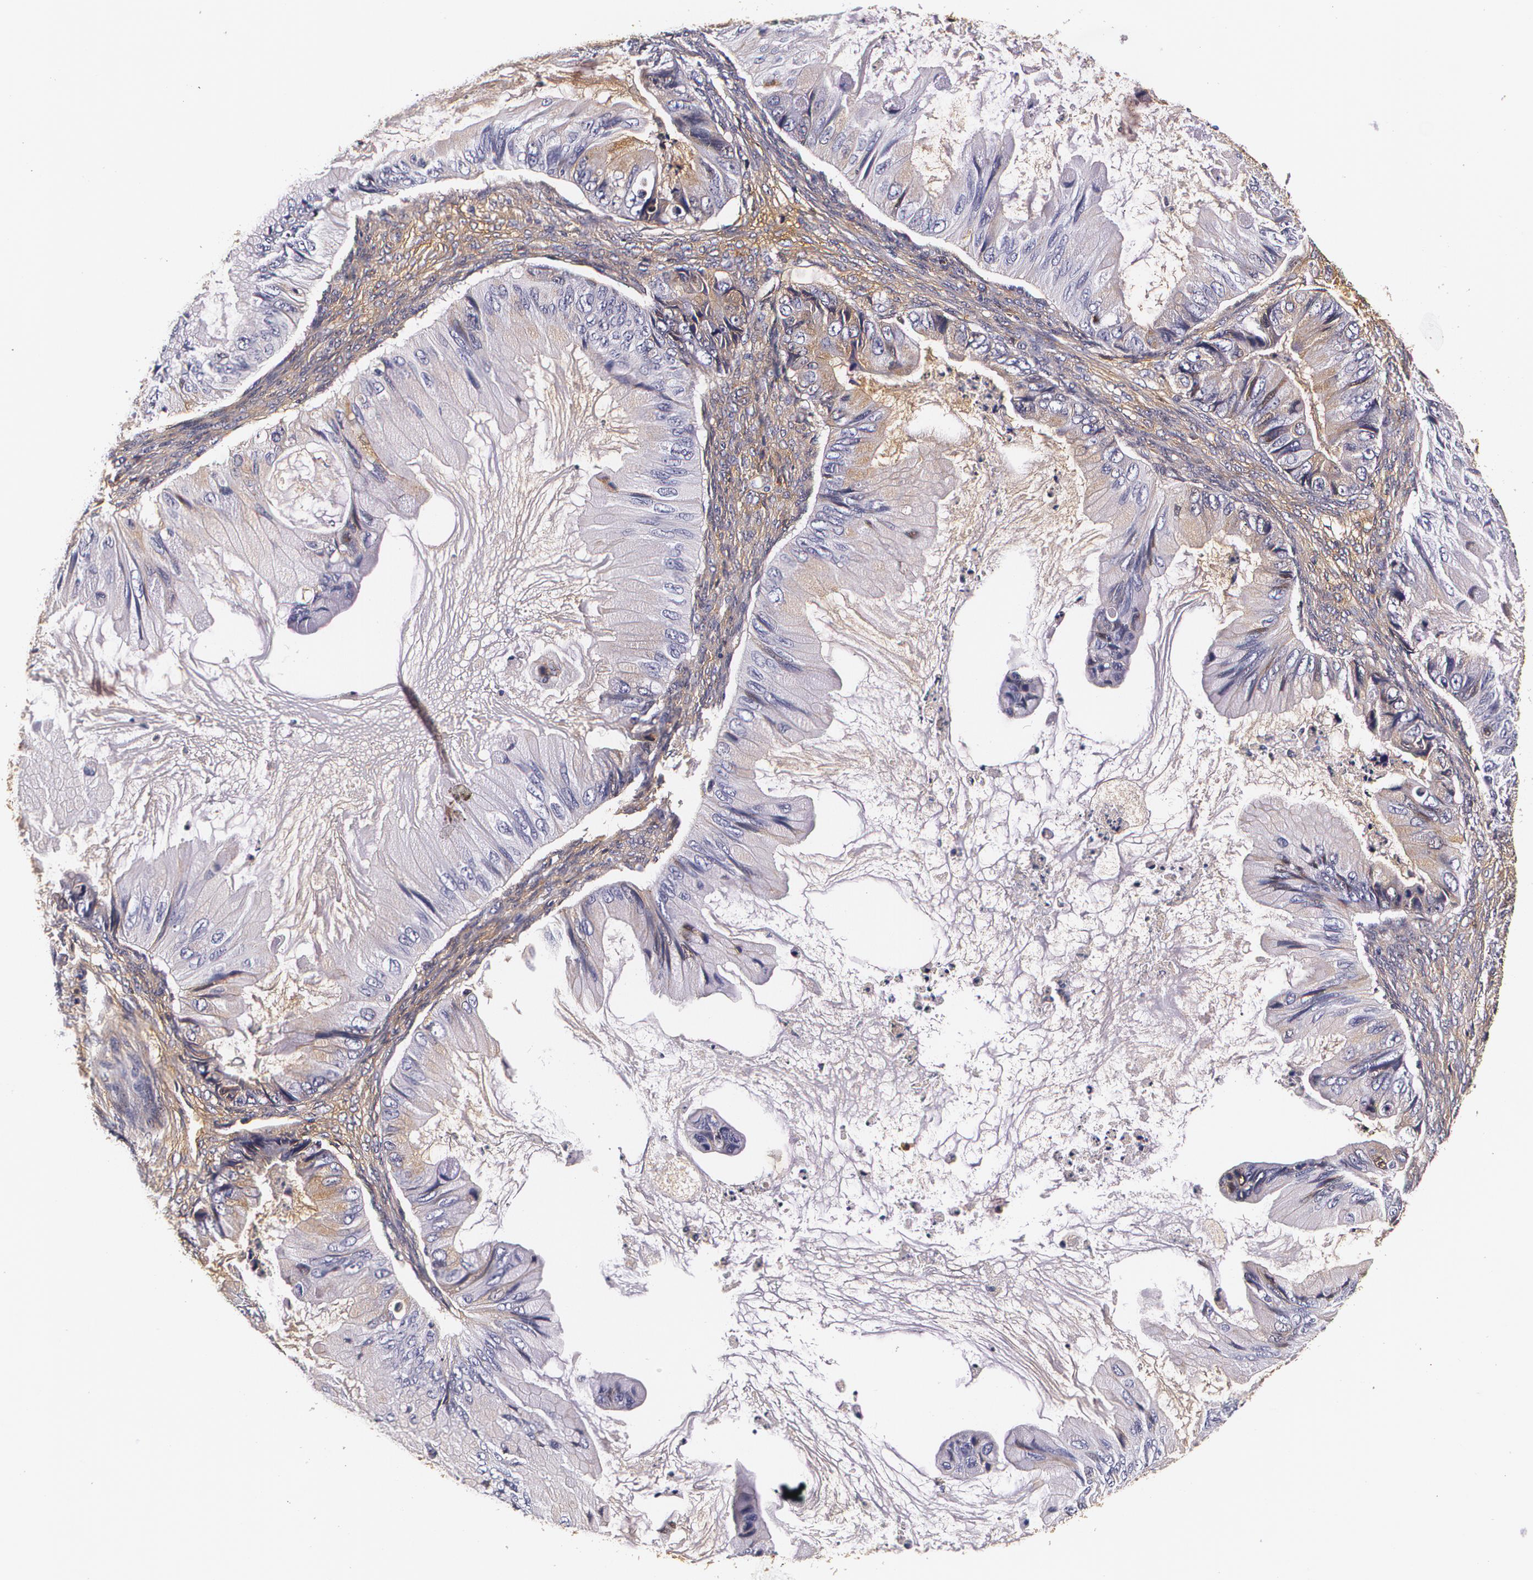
{"staining": {"intensity": "moderate", "quantity": "25%-75%", "location": "cytoplasmic/membranous"}, "tissue": "ovarian cancer", "cell_type": "Tumor cells", "image_type": "cancer", "snomed": [{"axis": "morphology", "description": "Cystadenocarcinoma, mucinous, NOS"}, {"axis": "topography", "description": "Ovary"}], "caption": "IHC (DAB (3,3'-diaminobenzidine)) staining of human ovarian cancer (mucinous cystadenocarcinoma) displays moderate cytoplasmic/membranous protein positivity in about 25%-75% of tumor cells.", "gene": "TTR", "patient": {"sex": "female", "age": 36}}